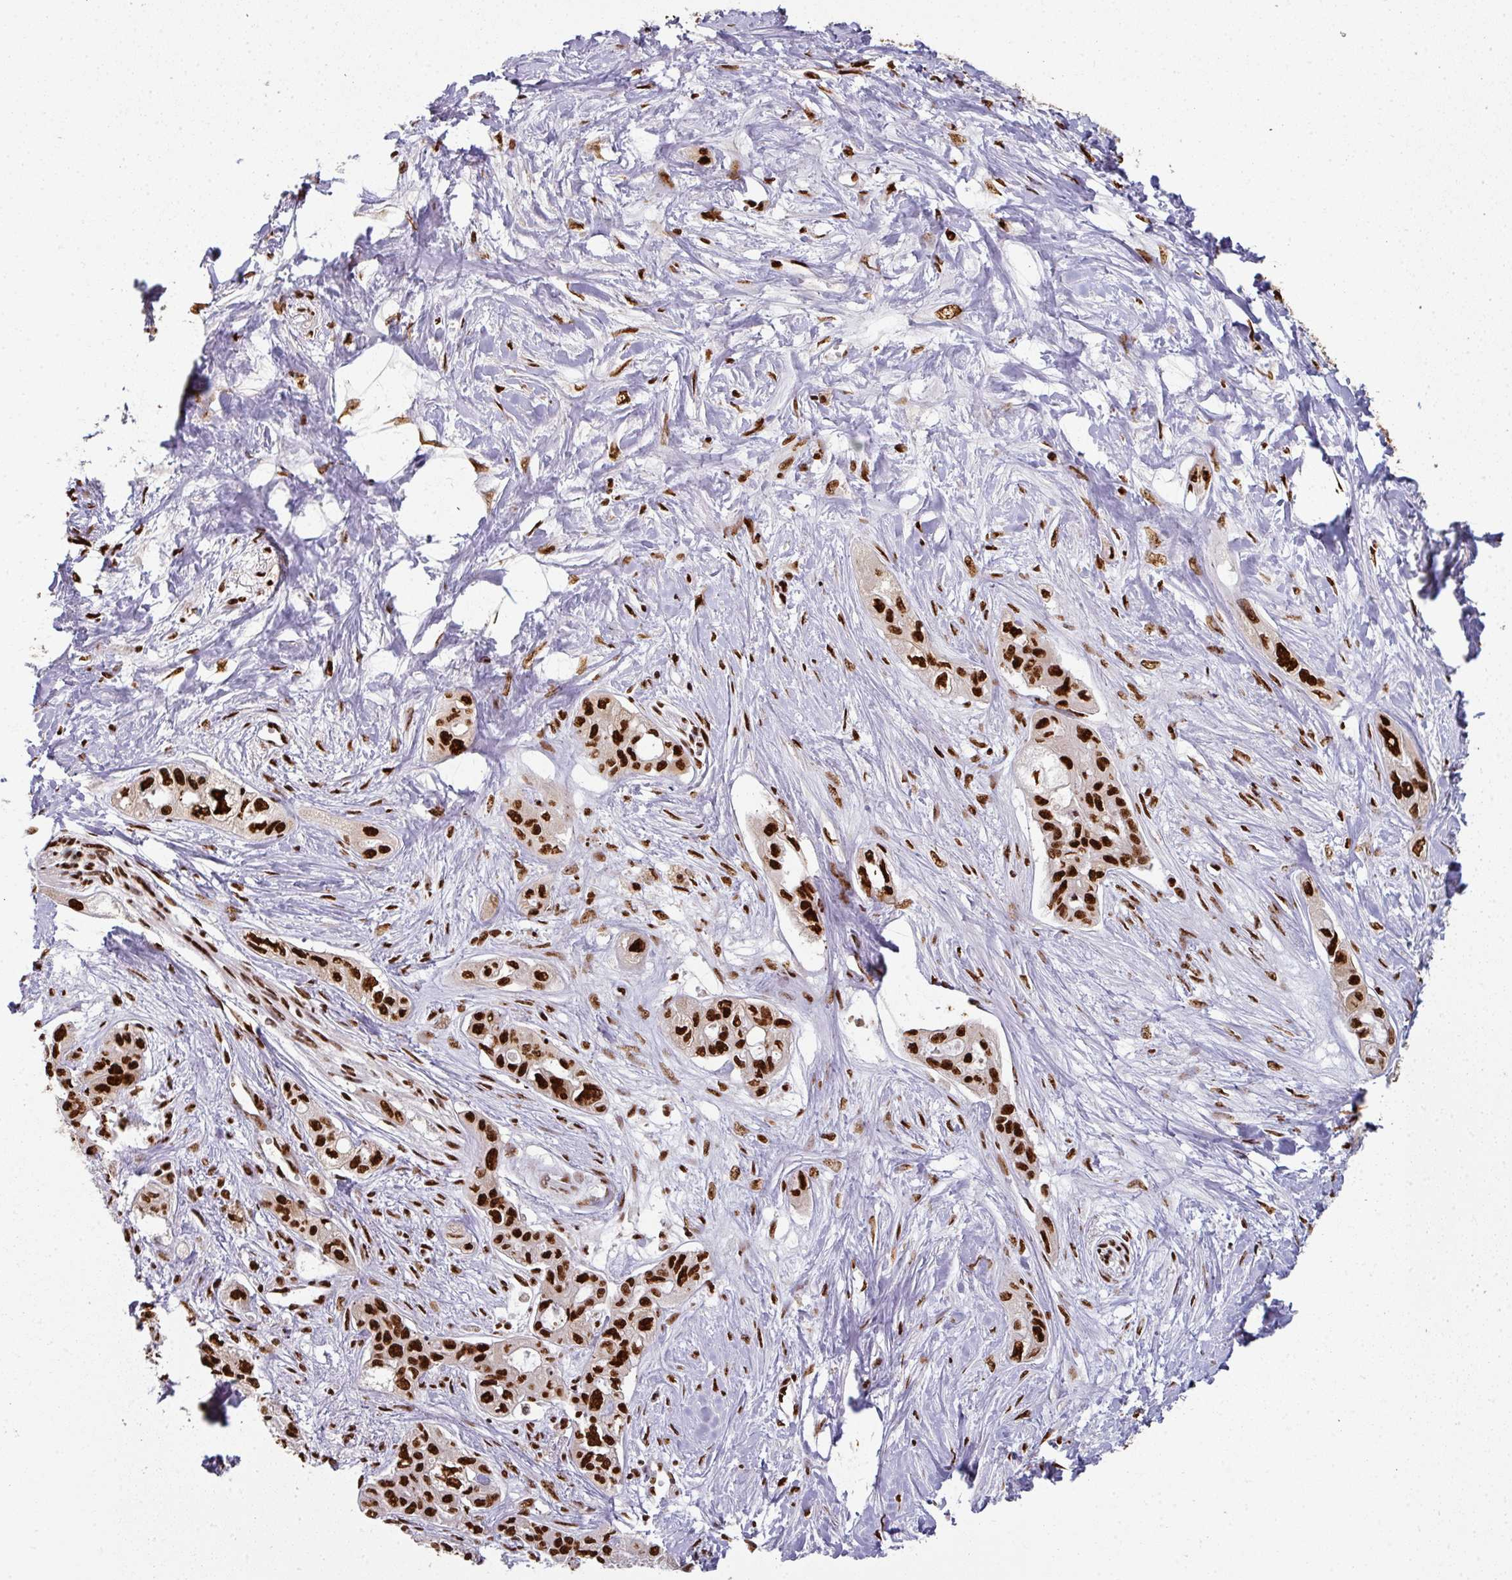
{"staining": {"intensity": "strong", "quantity": ">75%", "location": "nuclear"}, "tissue": "pancreatic cancer", "cell_type": "Tumor cells", "image_type": "cancer", "snomed": [{"axis": "morphology", "description": "Adenocarcinoma, NOS"}, {"axis": "topography", "description": "Pancreas"}], "caption": "Pancreatic cancer (adenocarcinoma) stained for a protein reveals strong nuclear positivity in tumor cells.", "gene": "SIK3", "patient": {"sex": "female", "age": 50}}